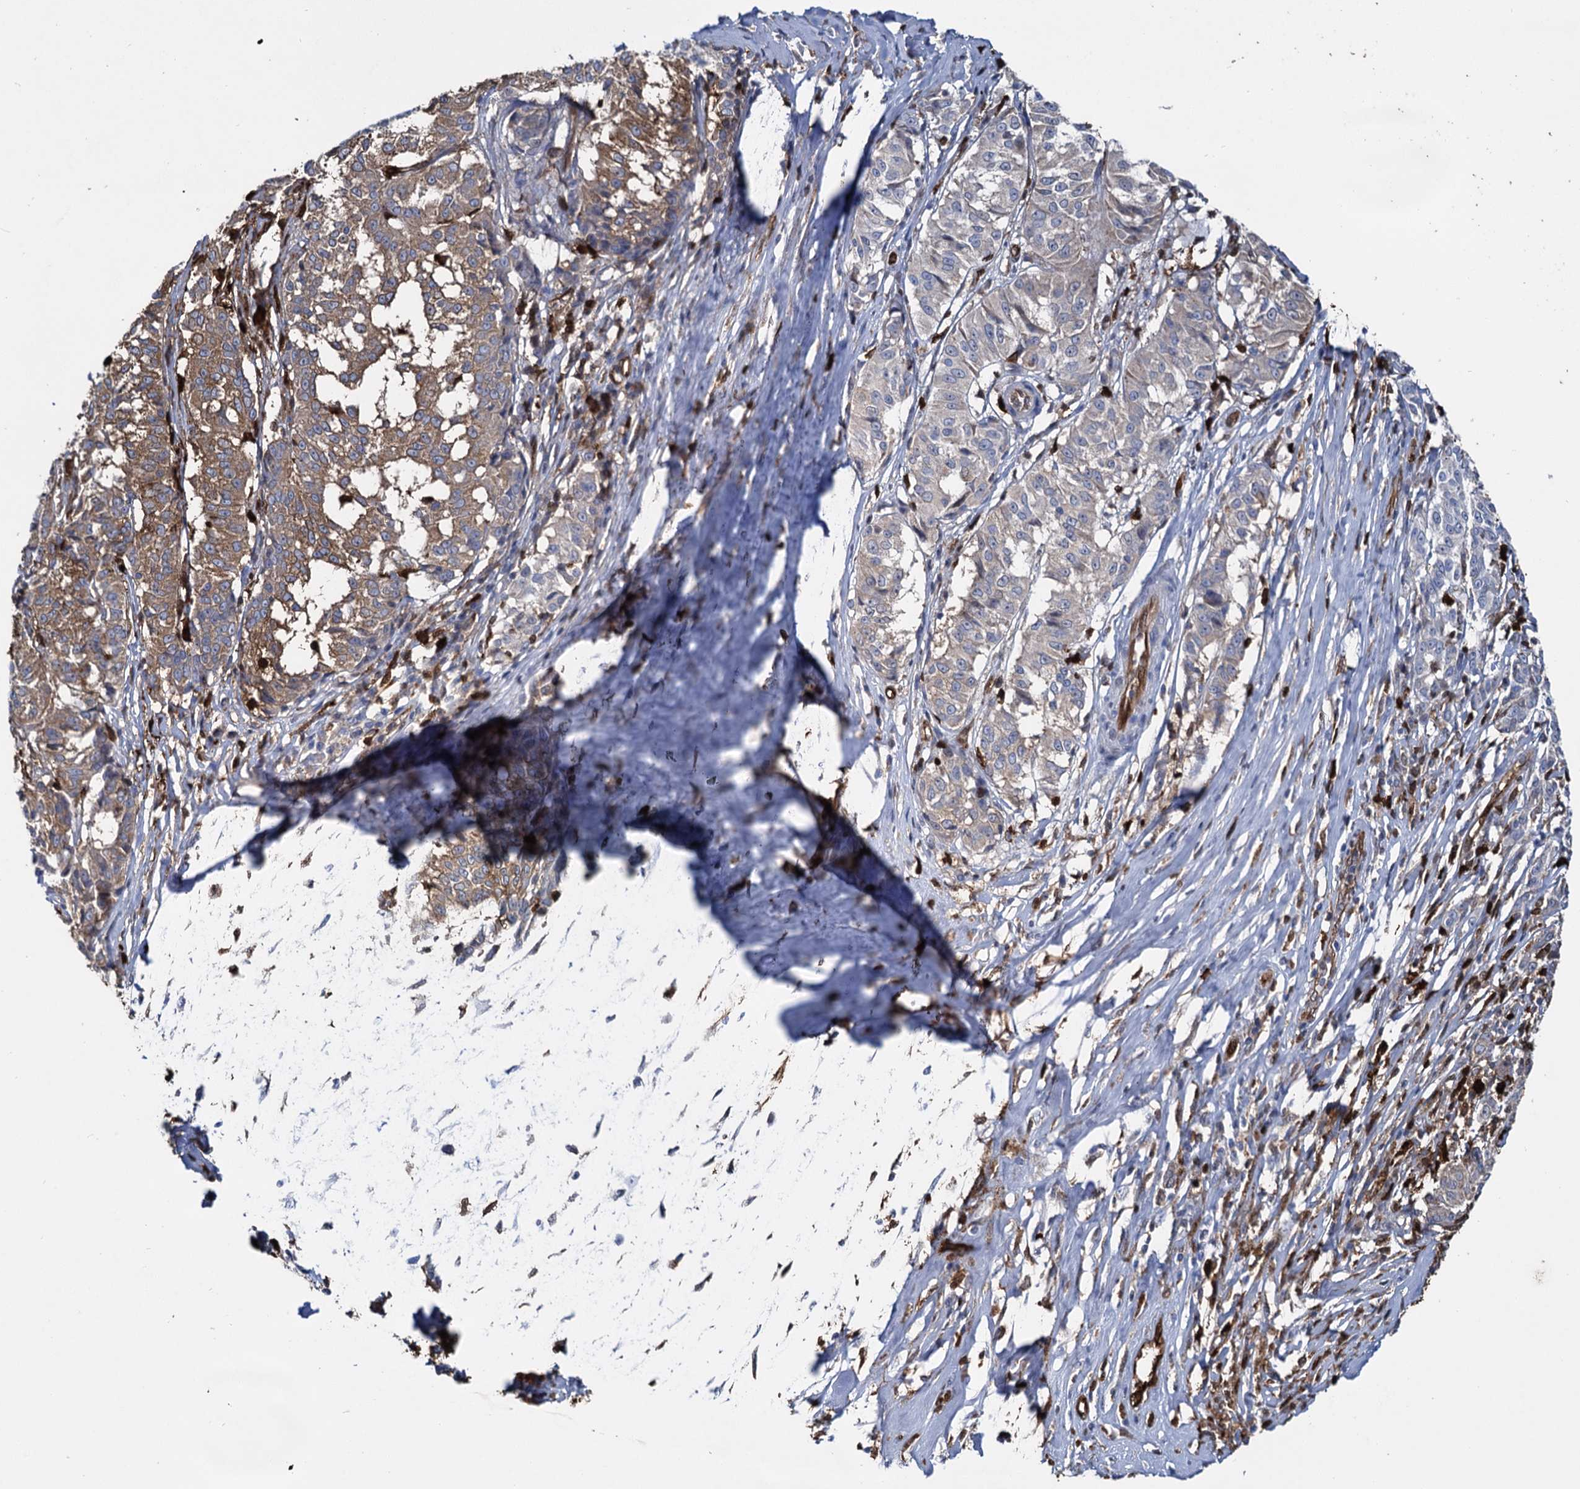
{"staining": {"intensity": "moderate", "quantity": "<25%", "location": "cytoplasmic/membranous"}, "tissue": "melanoma", "cell_type": "Tumor cells", "image_type": "cancer", "snomed": [{"axis": "morphology", "description": "Malignant melanoma, NOS"}, {"axis": "topography", "description": "Skin"}], "caption": "Melanoma stained with a brown dye reveals moderate cytoplasmic/membranous positive staining in approximately <25% of tumor cells.", "gene": "FABP5", "patient": {"sex": "female", "age": 72}}